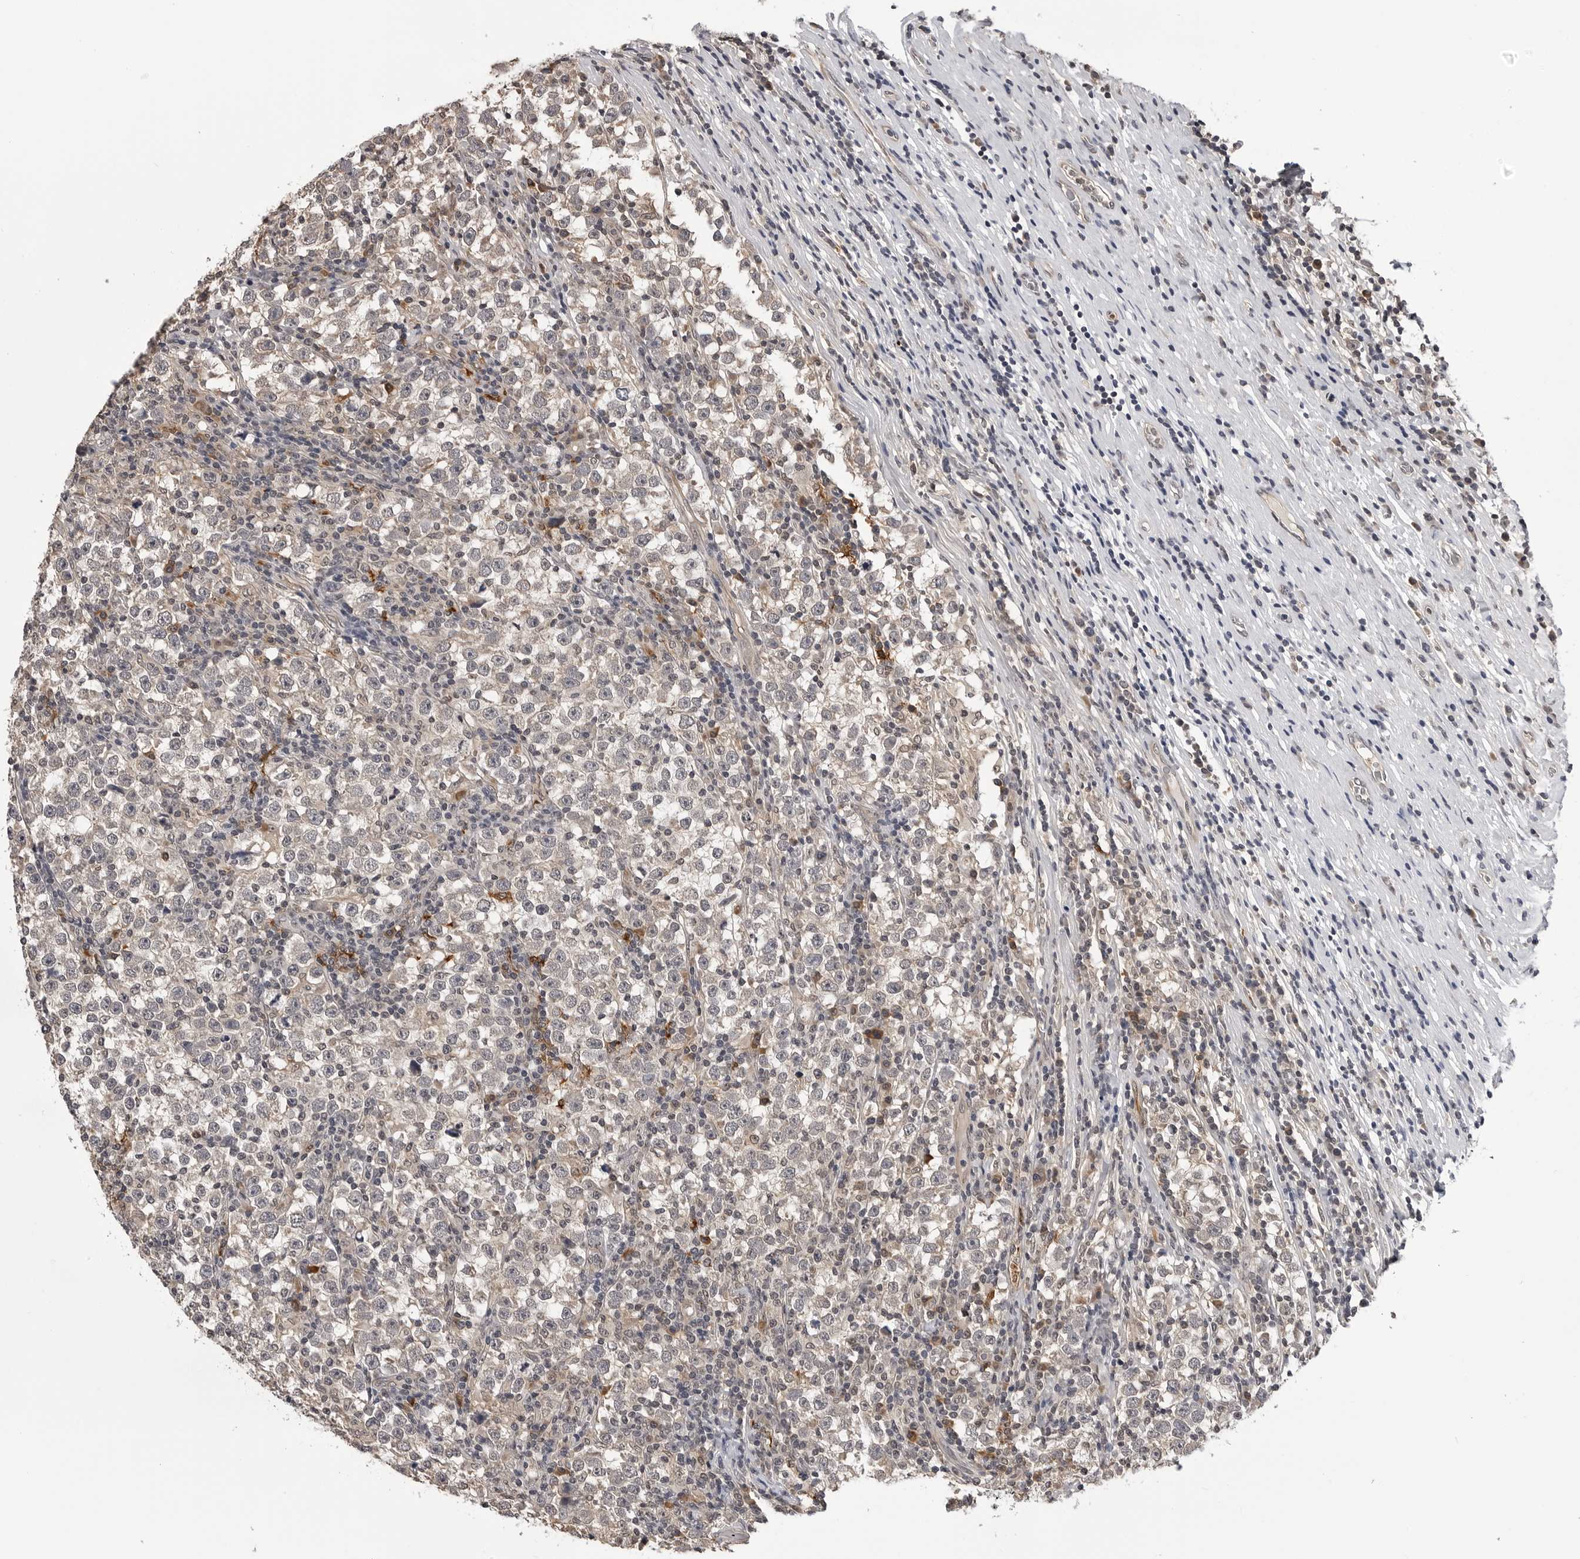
{"staining": {"intensity": "weak", "quantity": "25%-75%", "location": "cytoplasmic/membranous"}, "tissue": "testis cancer", "cell_type": "Tumor cells", "image_type": "cancer", "snomed": [{"axis": "morphology", "description": "Normal tissue, NOS"}, {"axis": "morphology", "description": "Seminoma, NOS"}, {"axis": "topography", "description": "Testis"}], "caption": "IHC image of neoplastic tissue: seminoma (testis) stained using immunohistochemistry (IHC) demonstrates low levels of weak protein expression localized specifically in the cytoplasmic/membranous of tumor cells, appearing as a cytoplasmic/membranous brown color.", "gene": "TRMT13", "patient": {"sex": "male", "age": 43}}